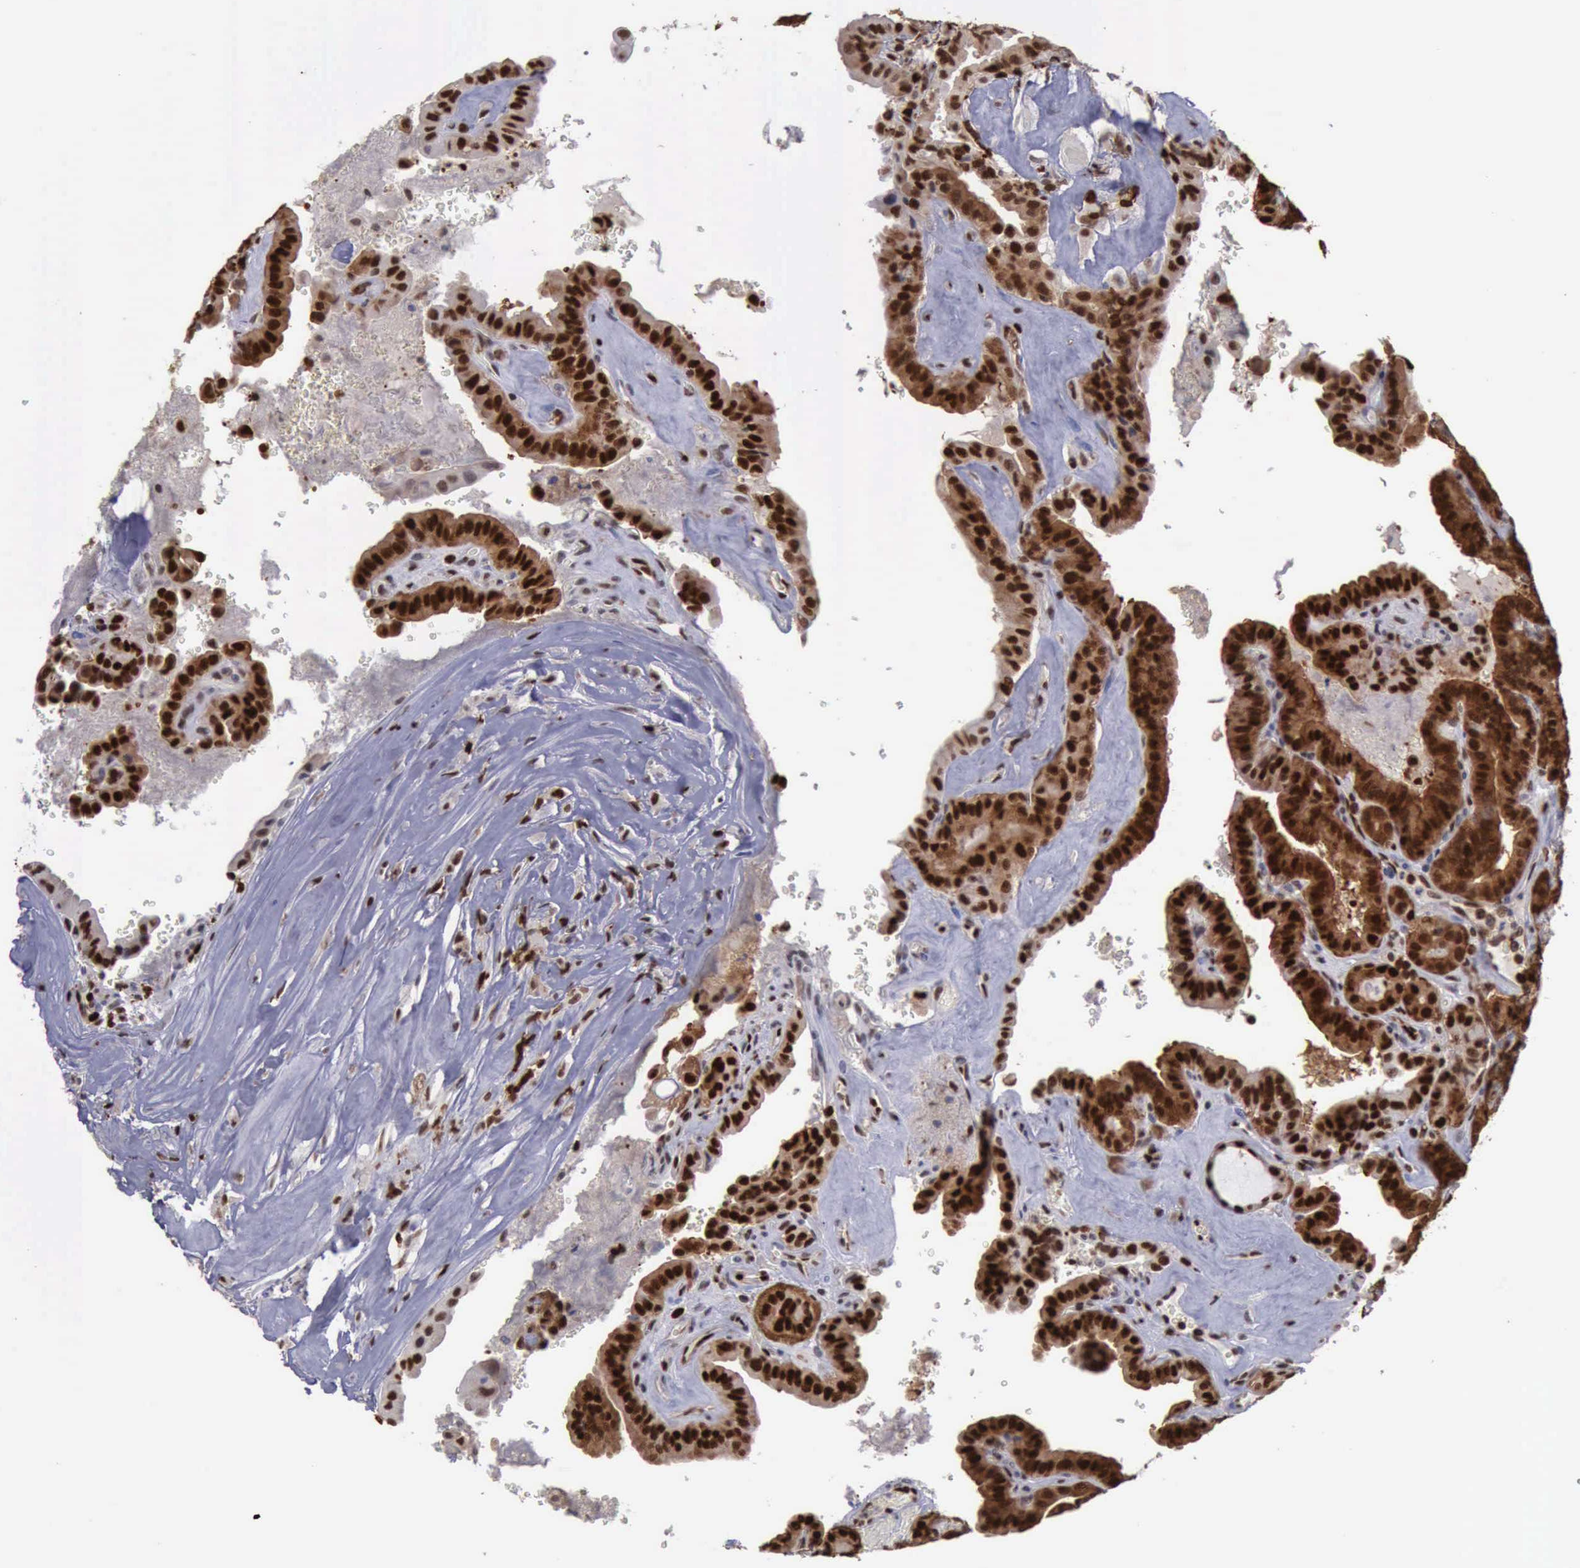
{"staining": {"intensity": "strong", "quantity": ">75%", "location": "cytoplasmic/membranous,nuclear"}, "tissue": "thyroid cancer", "cell_type": "Tumor cells", "image_type": "cancer", "snomed": [{"axis": "morphology", "description": "Papillary adenocarcinoma, NOS"}, {"axis": "topography", "description": "Thyroid gland"}], "caption": "Strong cytoplasmic/membranous and nuclear positivity is appreciated in approximately >75% of tumor cells in thyroid cancer (papillary adenocarcinoma). The protein is shown in brown color, while the nuclei are stained blue.", "gene": "PDCD4", "patient": {"sex": "male", "age": 87}}